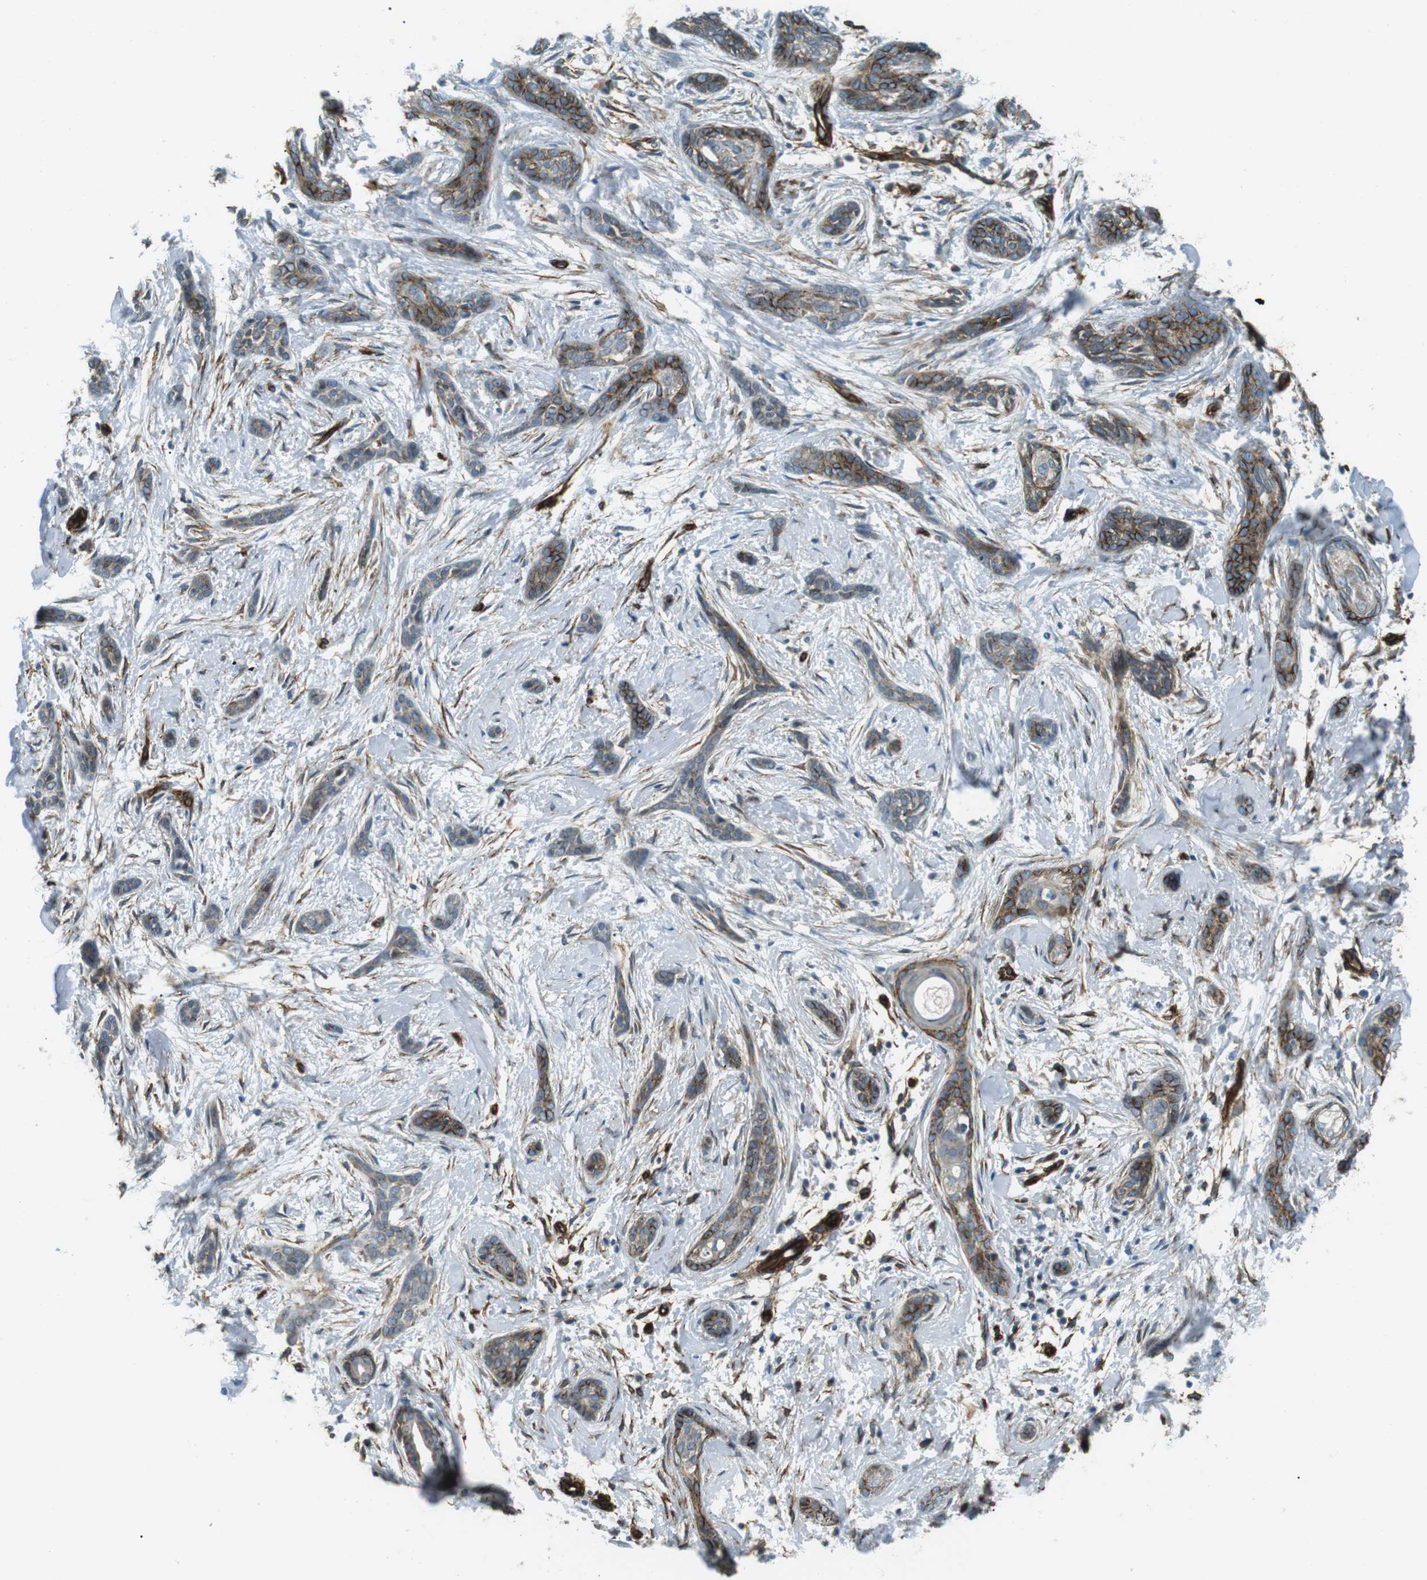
{"staining": {"intensity": "moderate", "quantity": "25%-75%", "location": "cytoplasmic/membranous"}, "tissue": "skin cancer", "cell_type": "Tumor cells", "image_type": "cancer", "snomed": [{"axis": "morphology", "description": "Basal cell carcinoma"}, {"axis": "morphology", "description": "Adnexal tumor, benign"}, {"axis": "topography", "description": "Skin"}], "caption": "Moderate cytoplasmic/membranous expression is present in approximately 25%-75% of tumor cells in skin cancer (basal cell carcinoma).", "gene": "ODR4", "patient": {"sex": "female", "age": 42}}